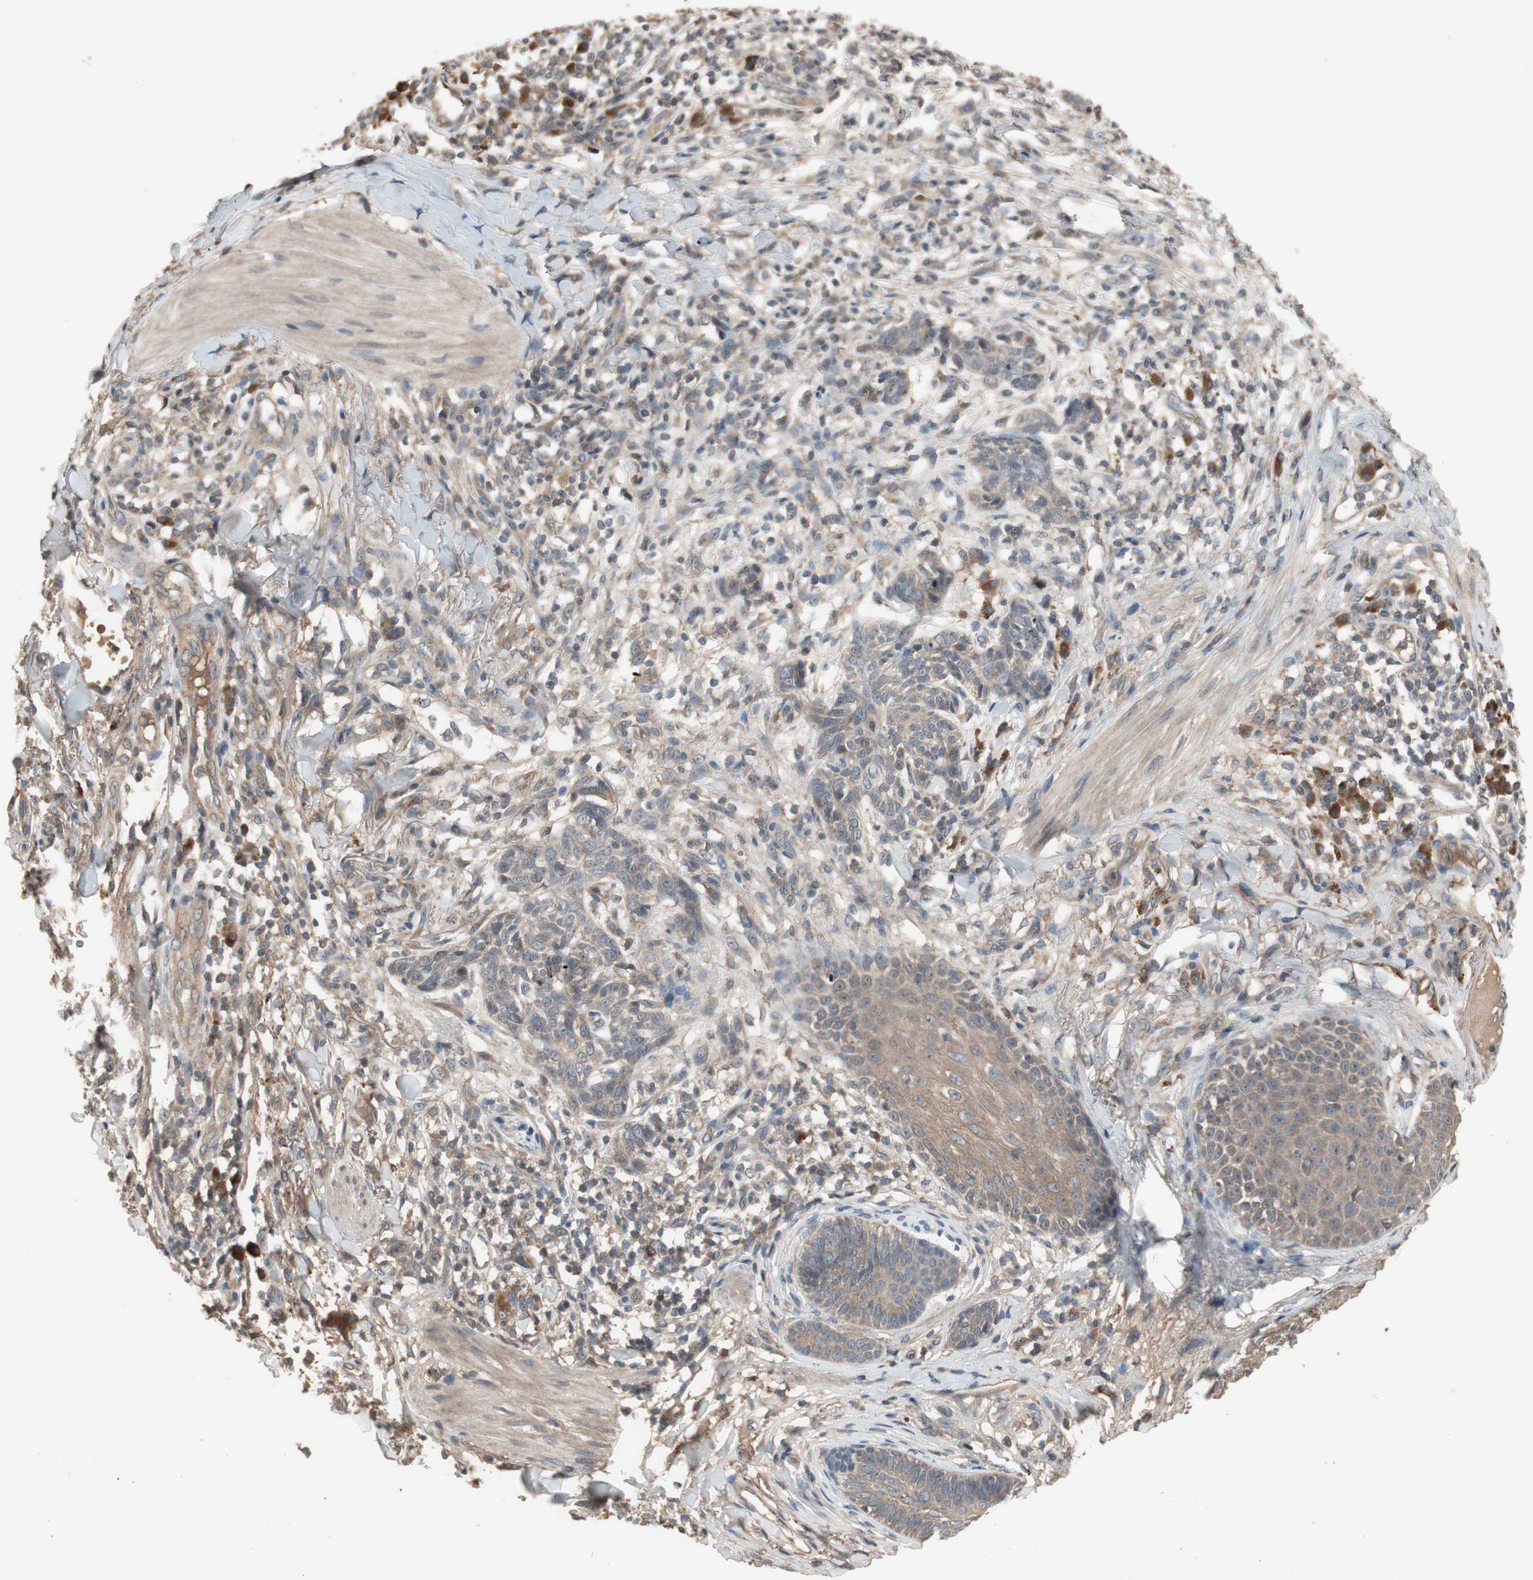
{"staining": {"intensity": "moderate", "quantity": ">75%", "location": "cytoplasmic/membranous"}, "tissue": "skin cancer", "cell_type": "Tumor cells", "image_type": "cancer", "snomed": [{"axis": "morphology", "description": "Normal tissue, NOS"}, {"axis": "morphology", "description": "Basal cell carcinoma"}, {"axis": "topography", "description": "Skin"}], "caption": "Skin cancer was stained to show a protein in brown. There is medium levels of moderate cytoplasmic/membranous staining in about >75% of tumor cells.", "gene": "NSF", "patient": {"sex": "male", "age": 52}}